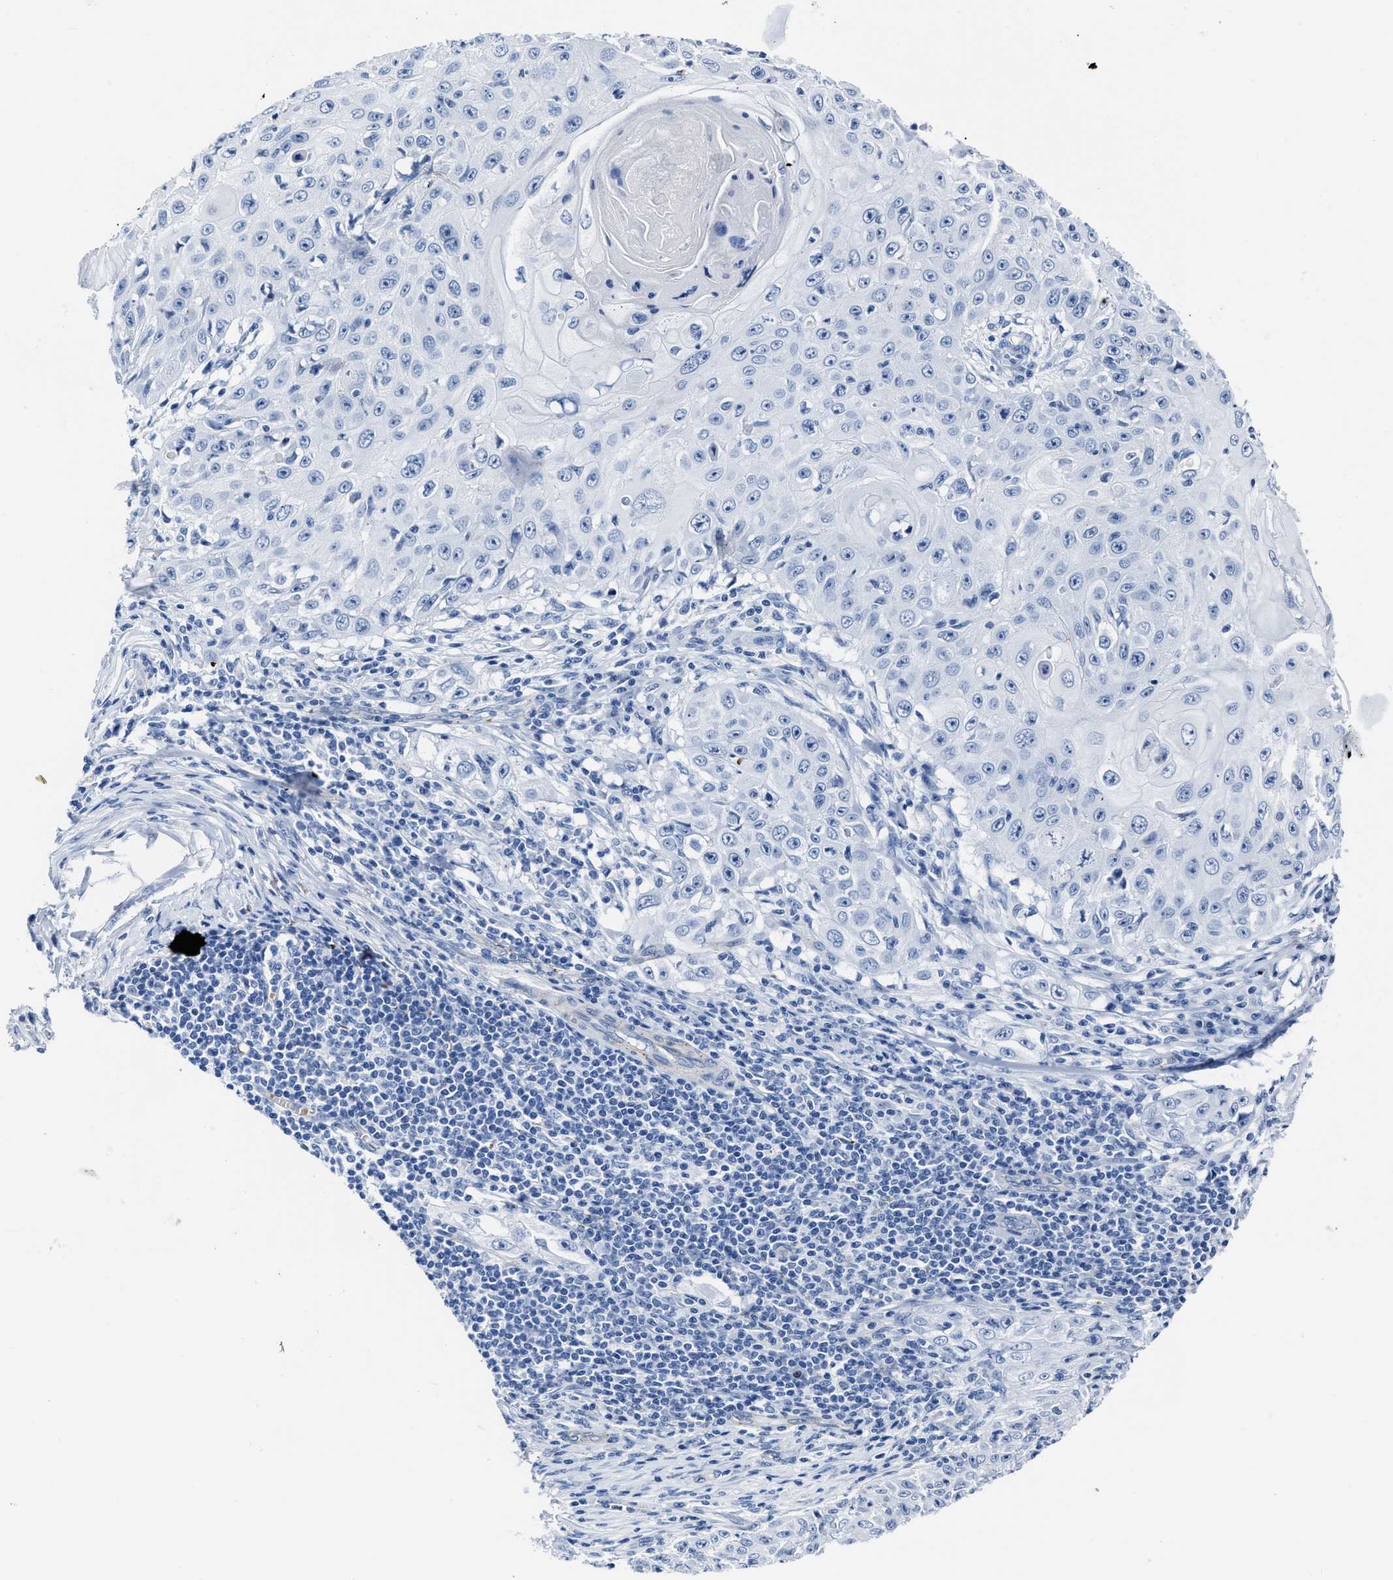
{"staining": {"intensity": "negative", "quantity": "none", "location": "none"}, "tissue": "skin cancer", "cell_type": "Tumor cells", "image_type": "cancer", "snomed": [{"axis": "morphology", "description": "Squamous cell carcinoma, NOS"}, {"axis": "topography", "description": "Skin"}], "caption": "Tumor cells are negative for protein expression in human skin cancer.", "gene": "KCNMB3", "patient": {"sex": "male", "age": 86}}